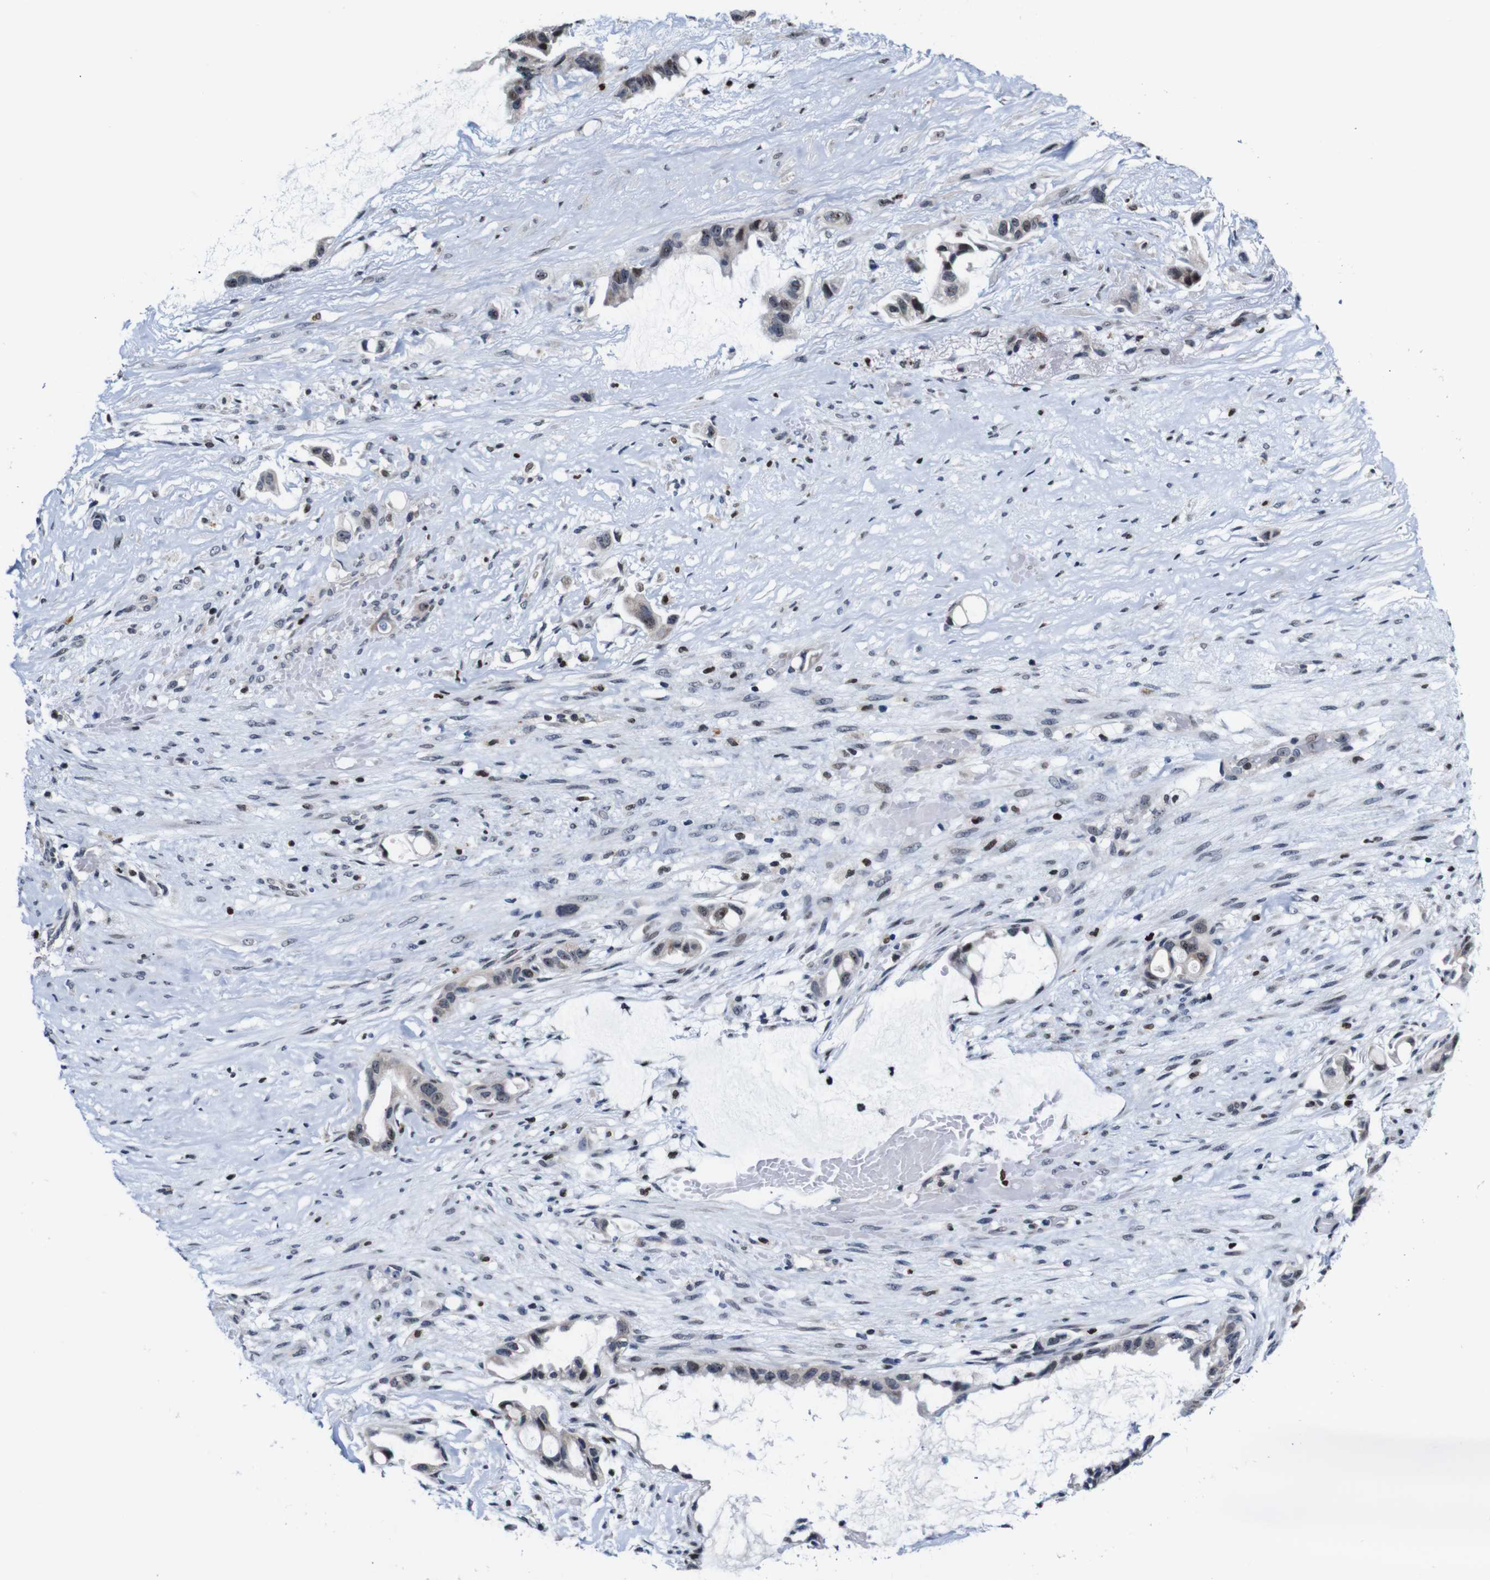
{"staining": {"intensity": "weak", "quantity": ">75%", "location": "nuclear"}, "tissue": "liver cancer", "cell_type": "Tumor cells", "image_type": "cancer", "snomed": [{"axis": "morphology", "description": "Cholangiocarcinoma"}, {"axis": "topography", "description": "Liver"}], "caption": "Liver cancer (cholangiocarcinoma) was stained to show a protein in brown. There is low levels of weak nuclear staining in about >75% of tumor cells.", "gene": "GATA6", "patient": {"sex": "female", "age": 65}}